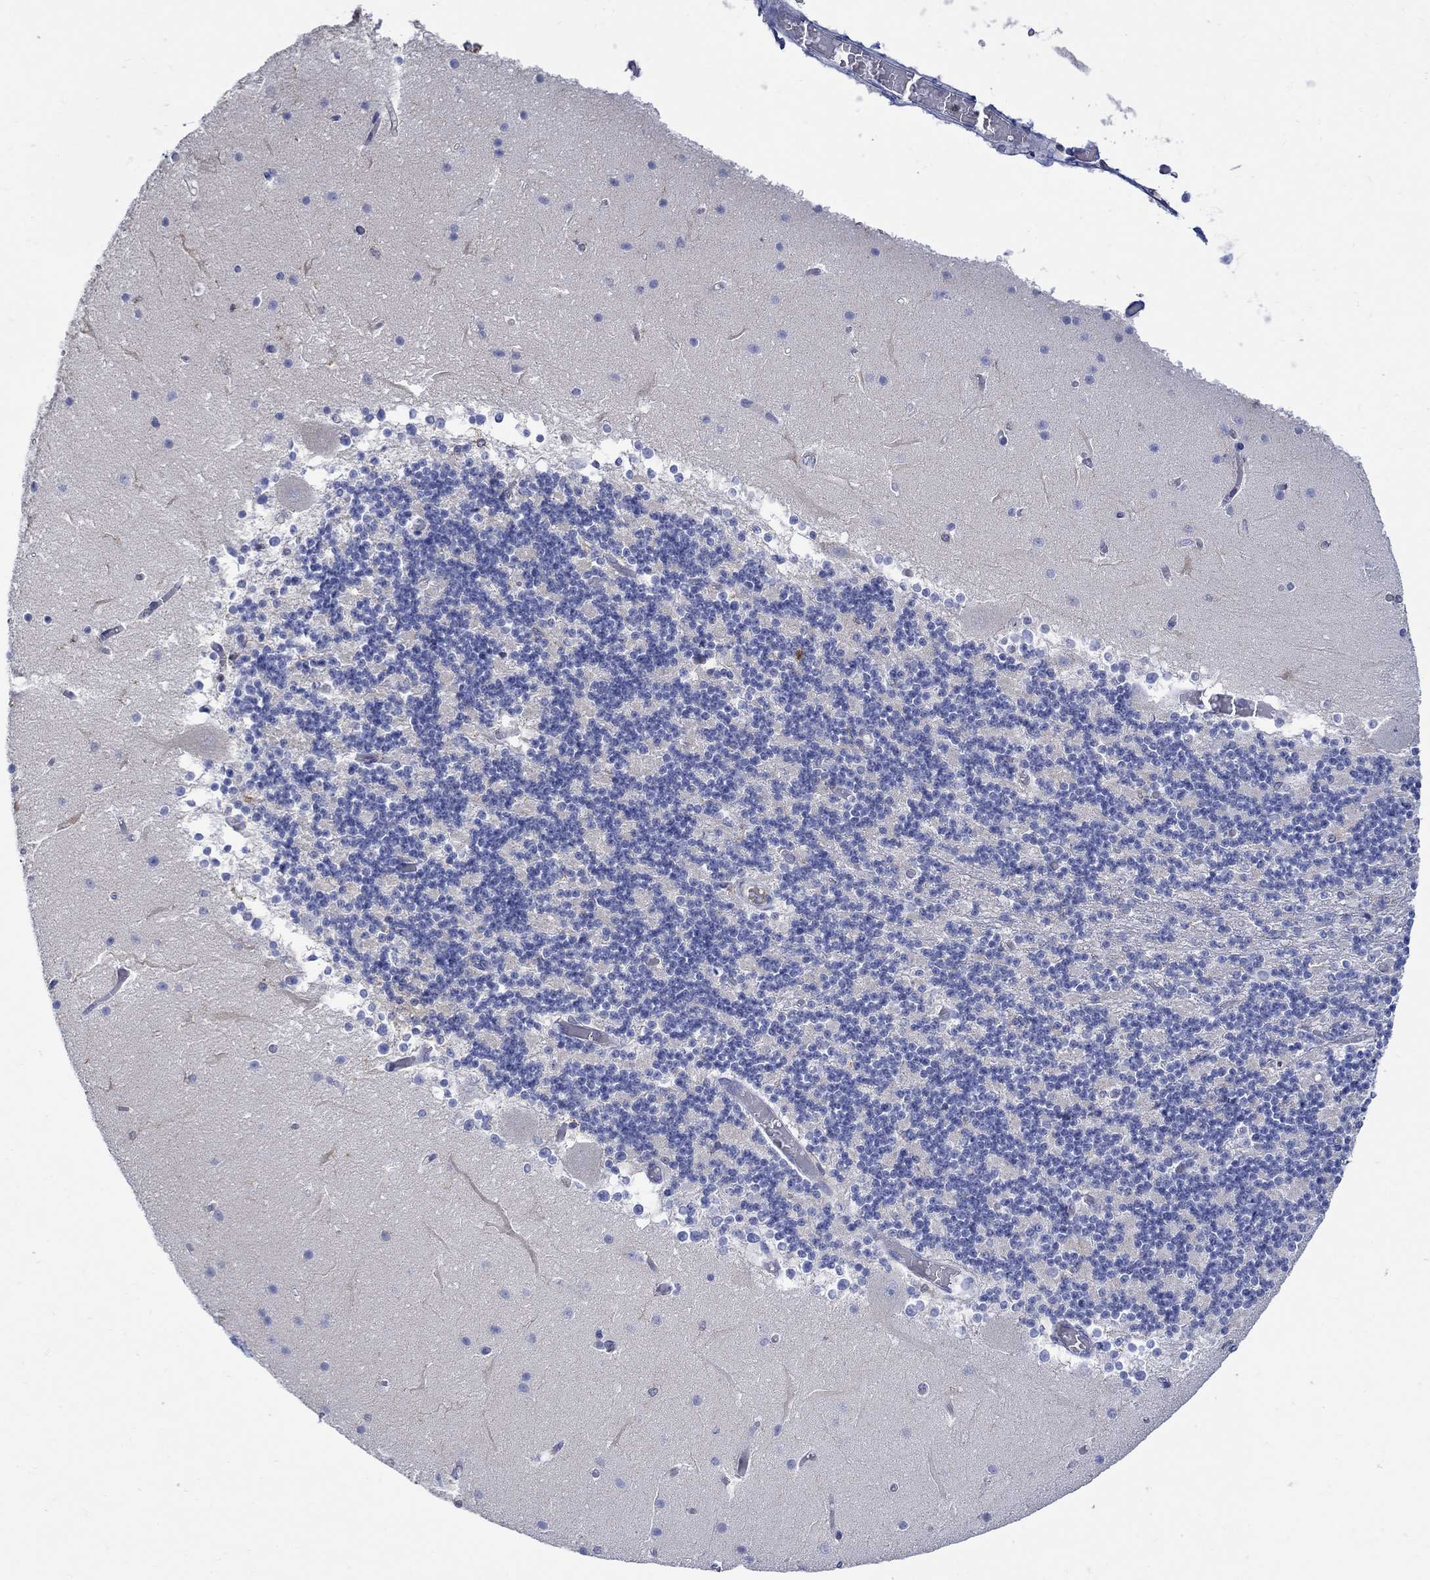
{"staining": {"intensity": "negative", "quantity": "none", "location": "none"}, "tissue": "cerebellum", "cell_type": "Cells in granular layer", "image_type": "normal", "snomed": [{"axis": "morphology", "description": "Normal tissue, NOS"}, {"axis": "topography", "description": "Cerebellum"}], "caption": "Immunohistochemical staining of unremarkable human cerebellum shows no significant expression in cells in granular layer. Nuclei are stained in blue.", "gene": "GCM1", "patient": {"sex": "female", "age": 28}}